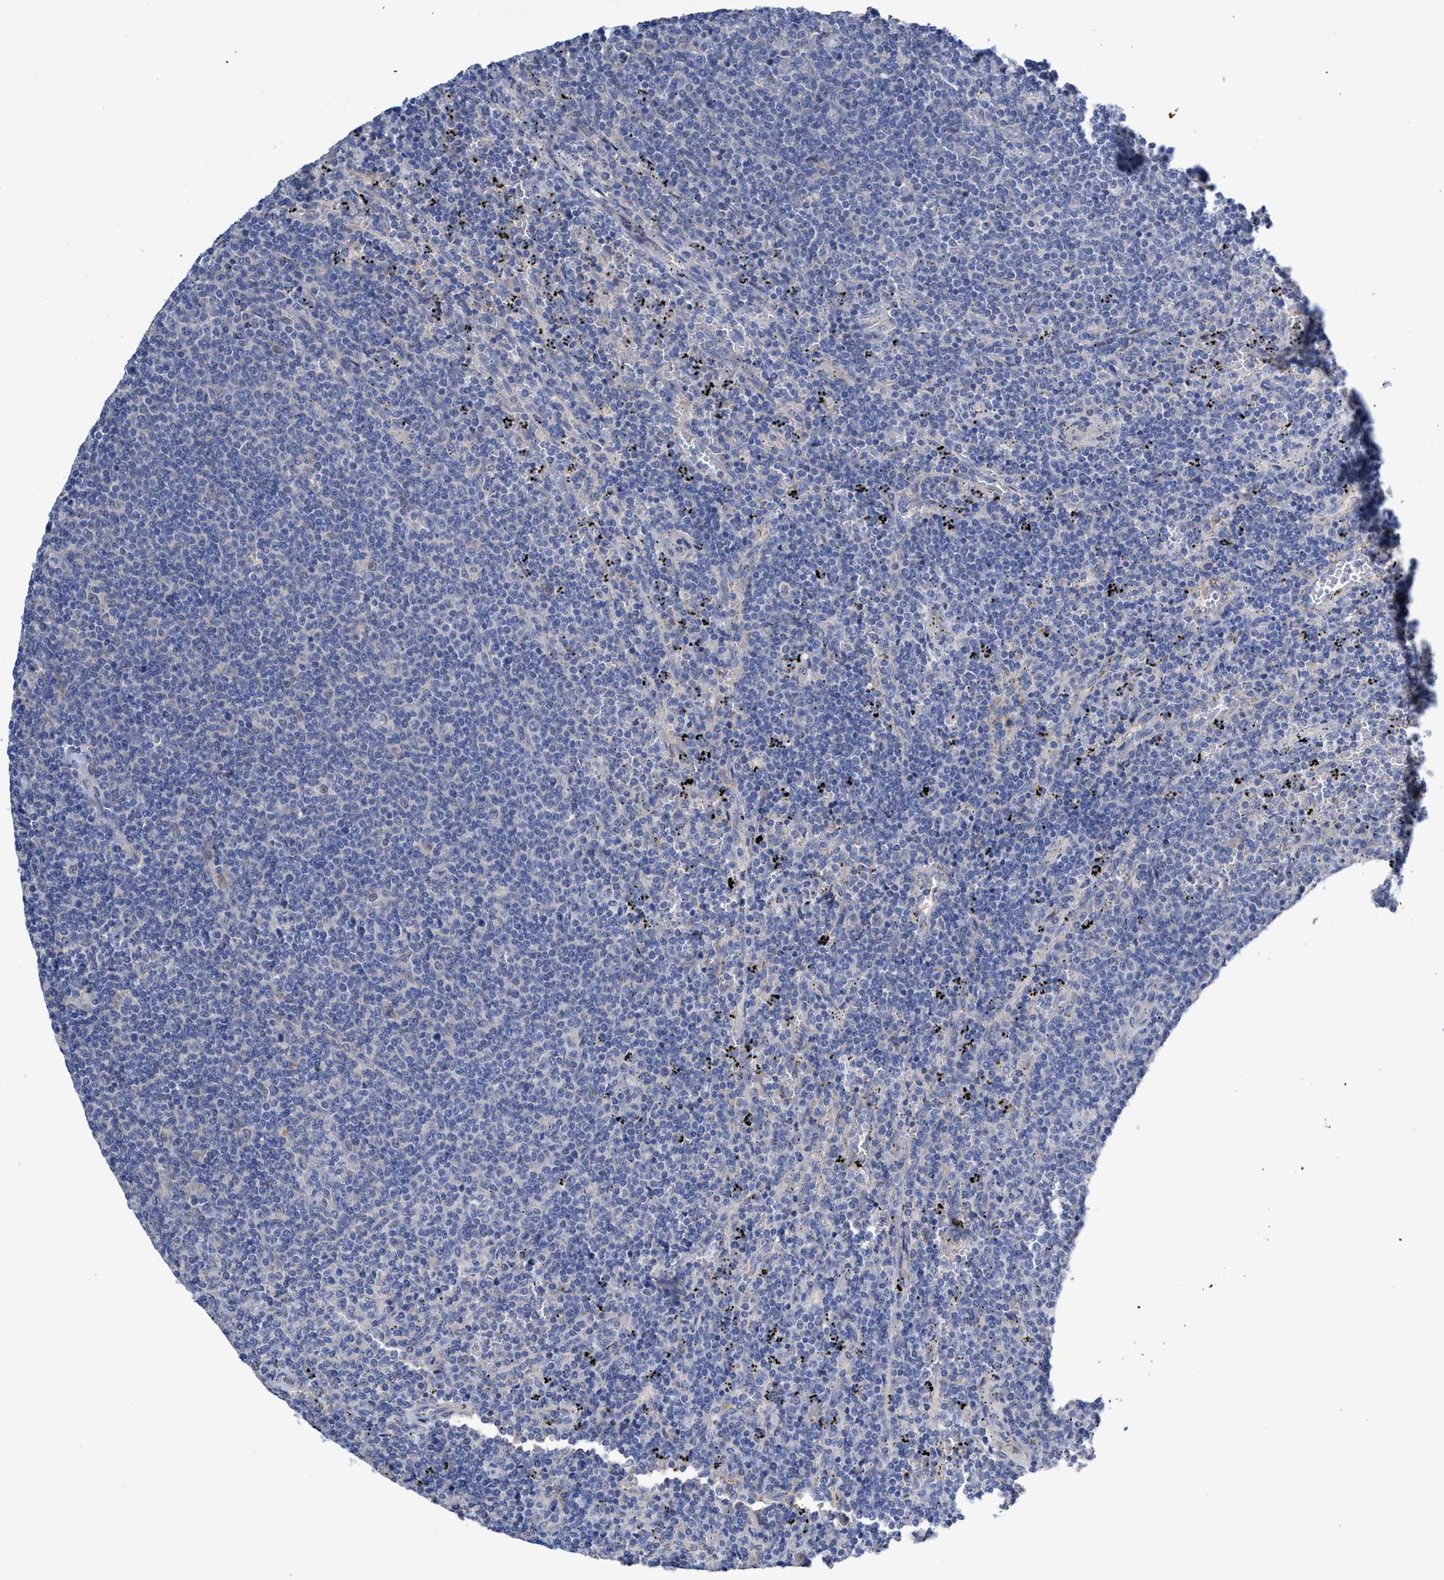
{"staining": {"intensity": "negative", "quantity": "none", "location": "none"}, "tissue": "lymphoma", "cell_type": "Tumor cells", "image_type": "cancer", "snomed": [{"axis": "morphology", "description": "Malignant lymphoma, non-Hodgkin's type, Low grade"}, {"axis": "topography", "description": "Spleen"}], "caption": "This is an immunohistochemistry micrograph of lymphoma. There is no positivity in tumor cells.", "gene": "SVEP1", "patient": {"sex": "female", "age": 50}}